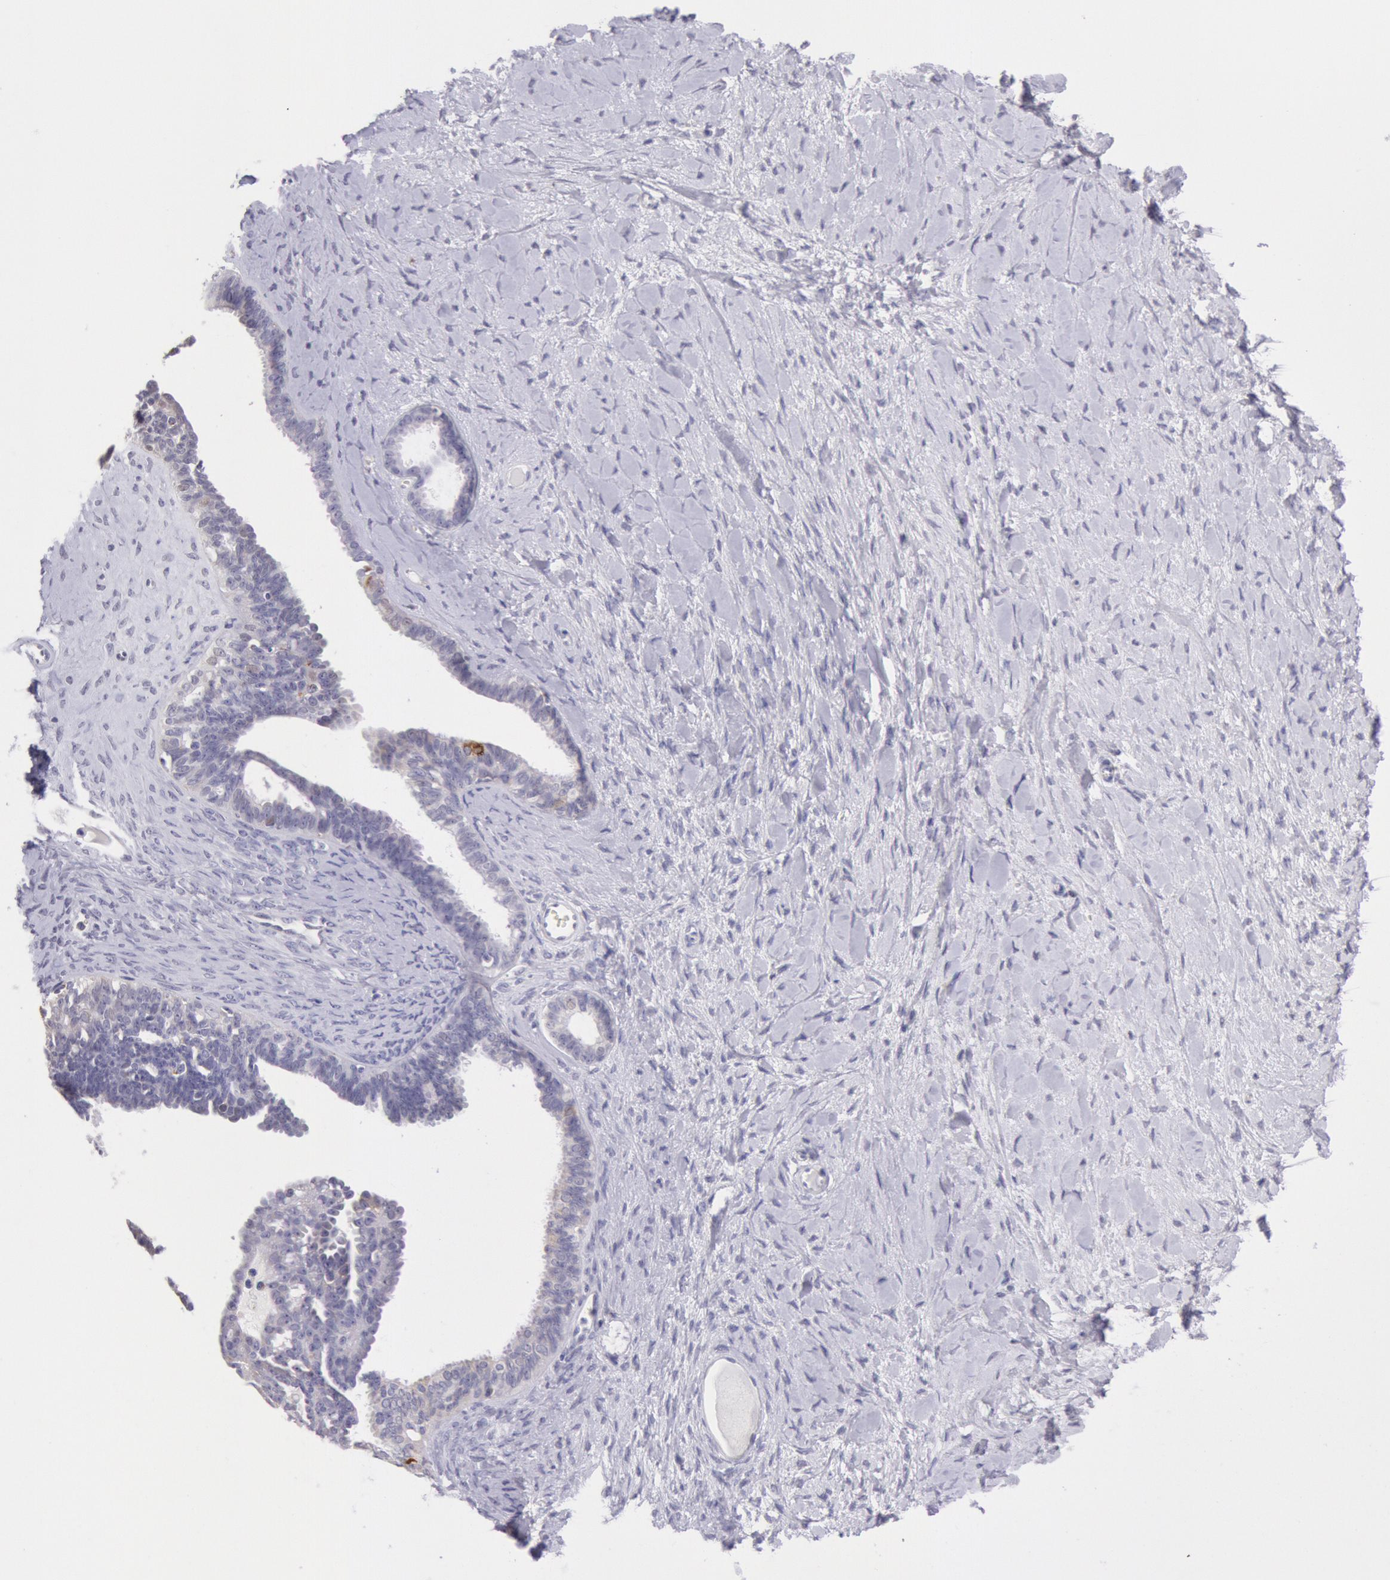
{"staining": {"intensity": "weak", "quantity": "<25%", "location": "cytoplasmic/membranous"}, "tissue": "ovarian cancer", "cell_type": "Tumor cells", "image_type": "cancer", "snomed": [{"axis": "morphology", "description": "Cystadenocarcinoma, serous, NOS"}, {"axis": "topography", "description": "Ovary"}], "caption": "A high-resolution image shows immunohistochemistry staining of ovarian cancer (serous cystadenocarcinoma), which shows no significant positivity in tumor cells.", "gene": "FRMD6", "patient": {"sex": "female", "age": 71}}